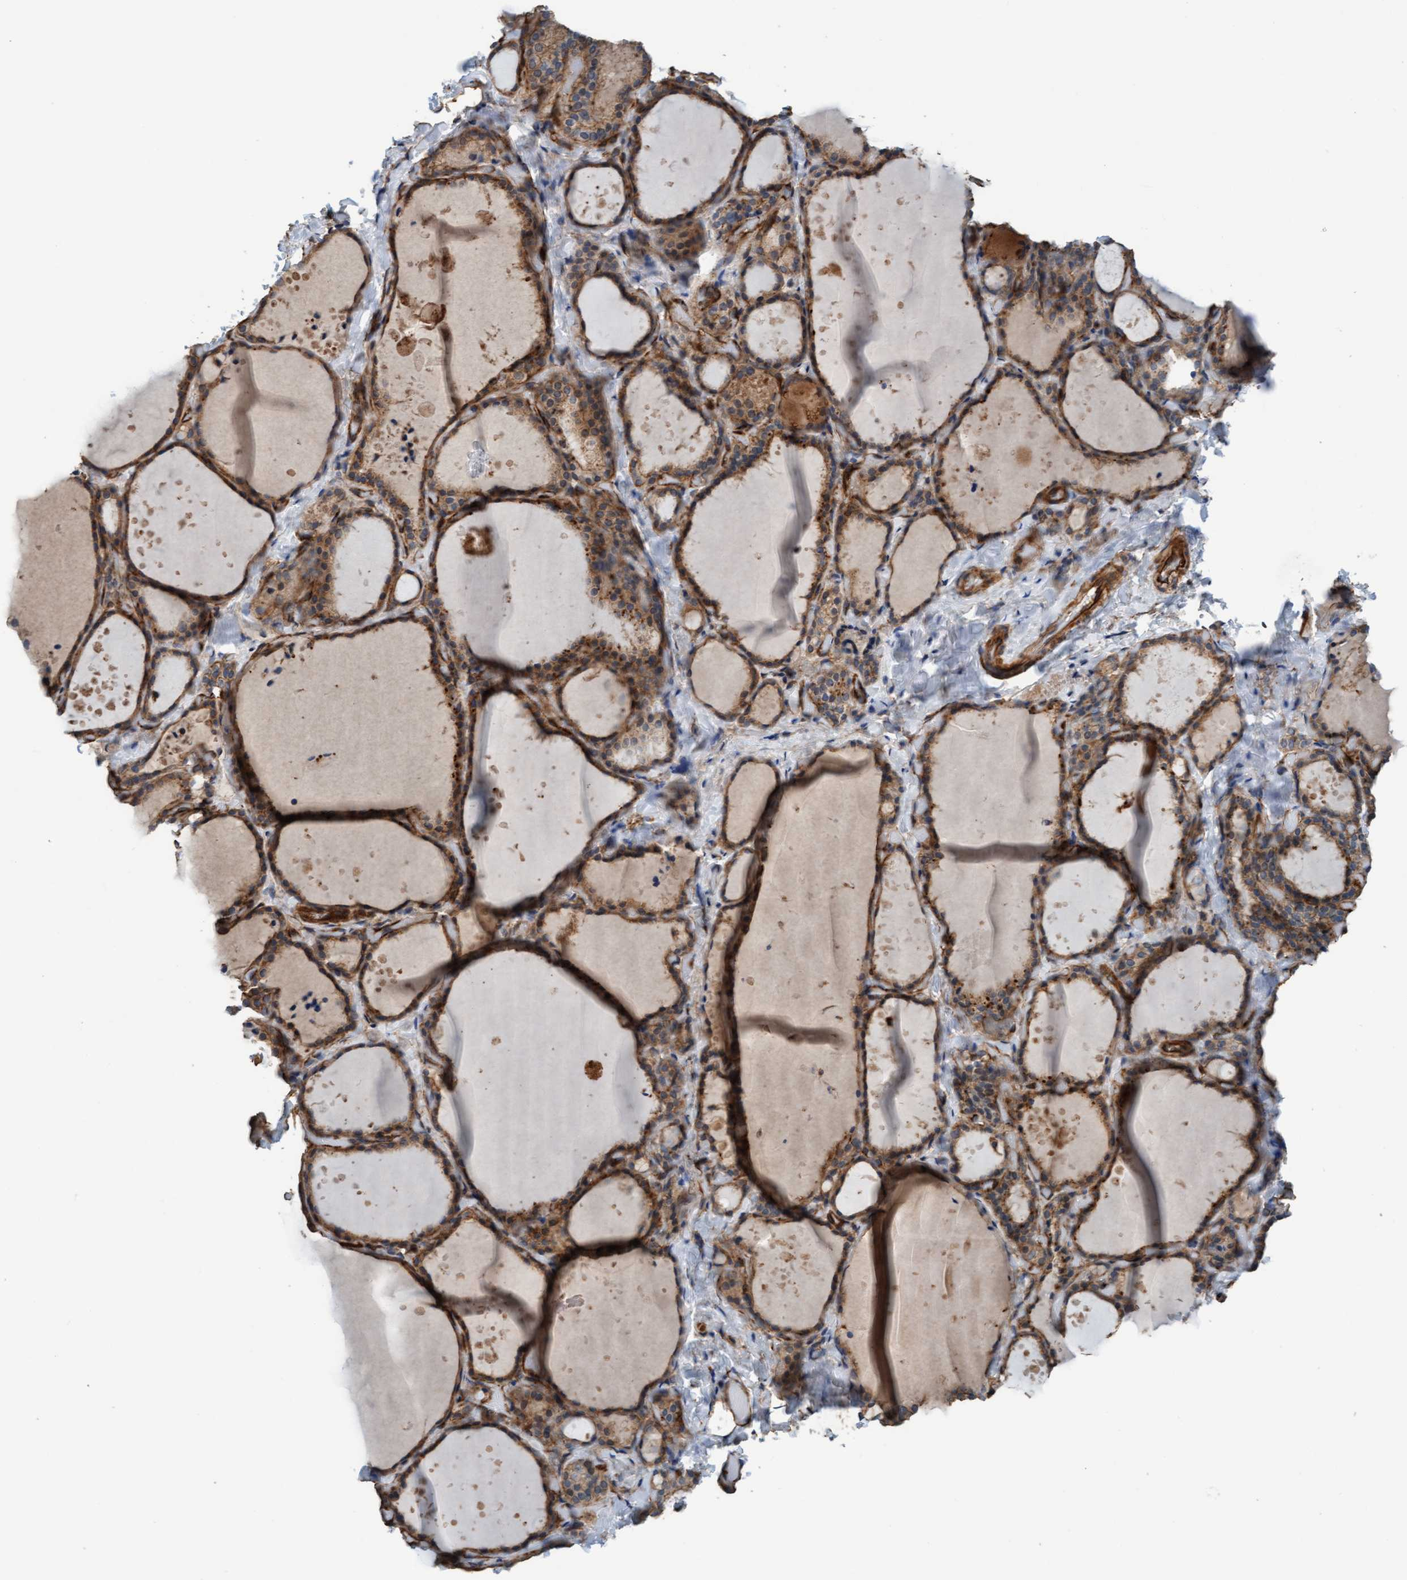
{"staining": {"intensity": "moderate", "quantity": ">75%", "location": "cytoplasmic/membranous"}, "tissue": "thyroid gland", "cell_type": "Glandular cells", "image_type": "normal", "snomed": [{"axis": "morphology", "description": "Normal tissue, NOS"}, {"axis": "topography", "description": "Thyroid gland"}], "caption": "IHC of unremarkable human thyroid gland reveals medium levels of moderate cytoplasmic/membranous positivity in approximately >75% of glandular cells. (Brightfield microscopy of DAB IHC at high magnification).", "gene": "STXBP4", "patient": {"sex": "female", "age": 44}}